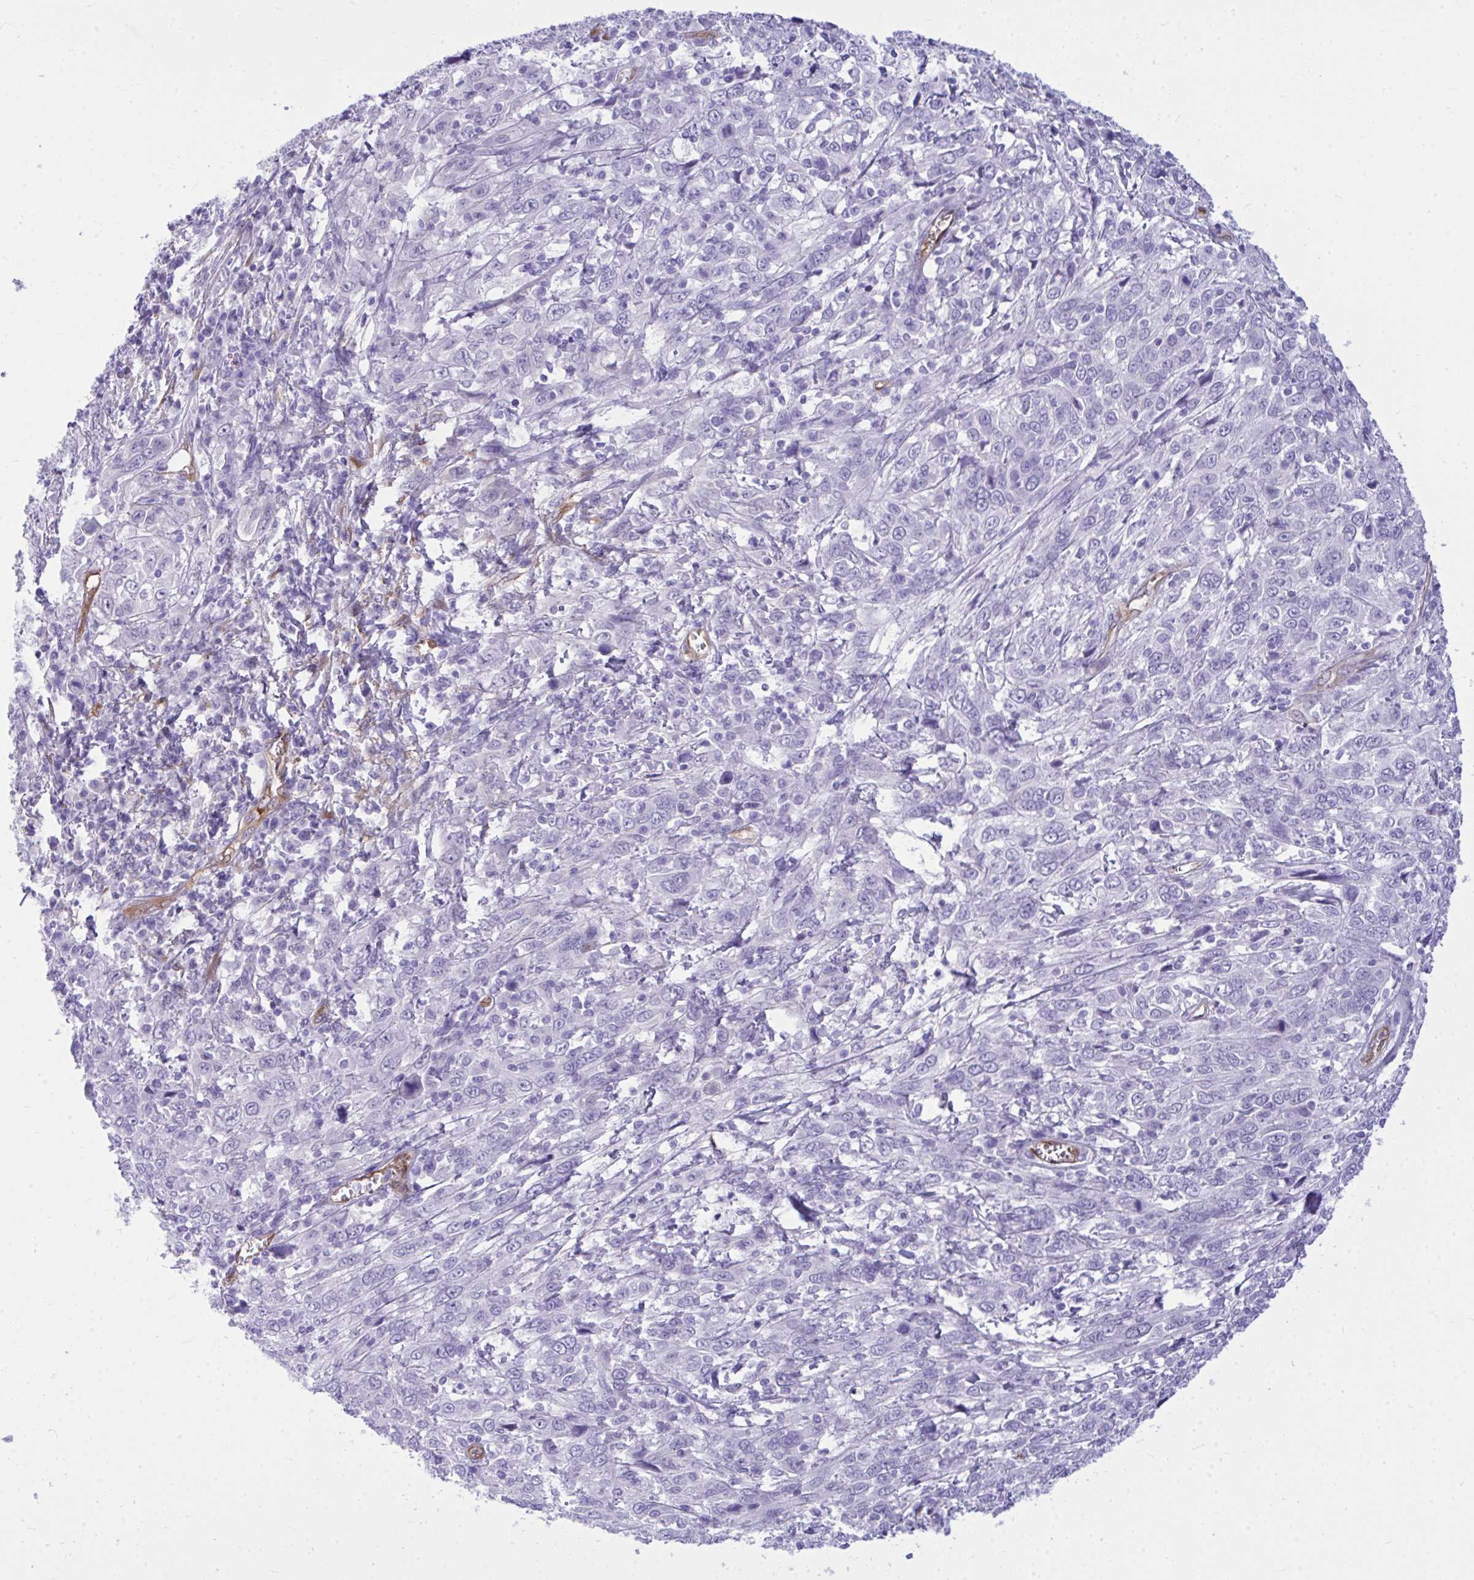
{"staining": {"intensity": "negative", "quantity": "none", "location": "none"}, "tissue": "cervical cancer", "cell_type": "Tumor cells", "image_type": "cancer", "snomed": [{"axis": "morphology", "description": "Squamous cell carcinoma, NOS"}, {"axis": "topography", "description": "Cervix"}], "caption": "Immunohistochemical staining of human squamous cell carcinoma (cervical) displays no significant positivity in tumor cells.", "gene": "LIMS2", "patient": {"sex": "female", "age": 46}}